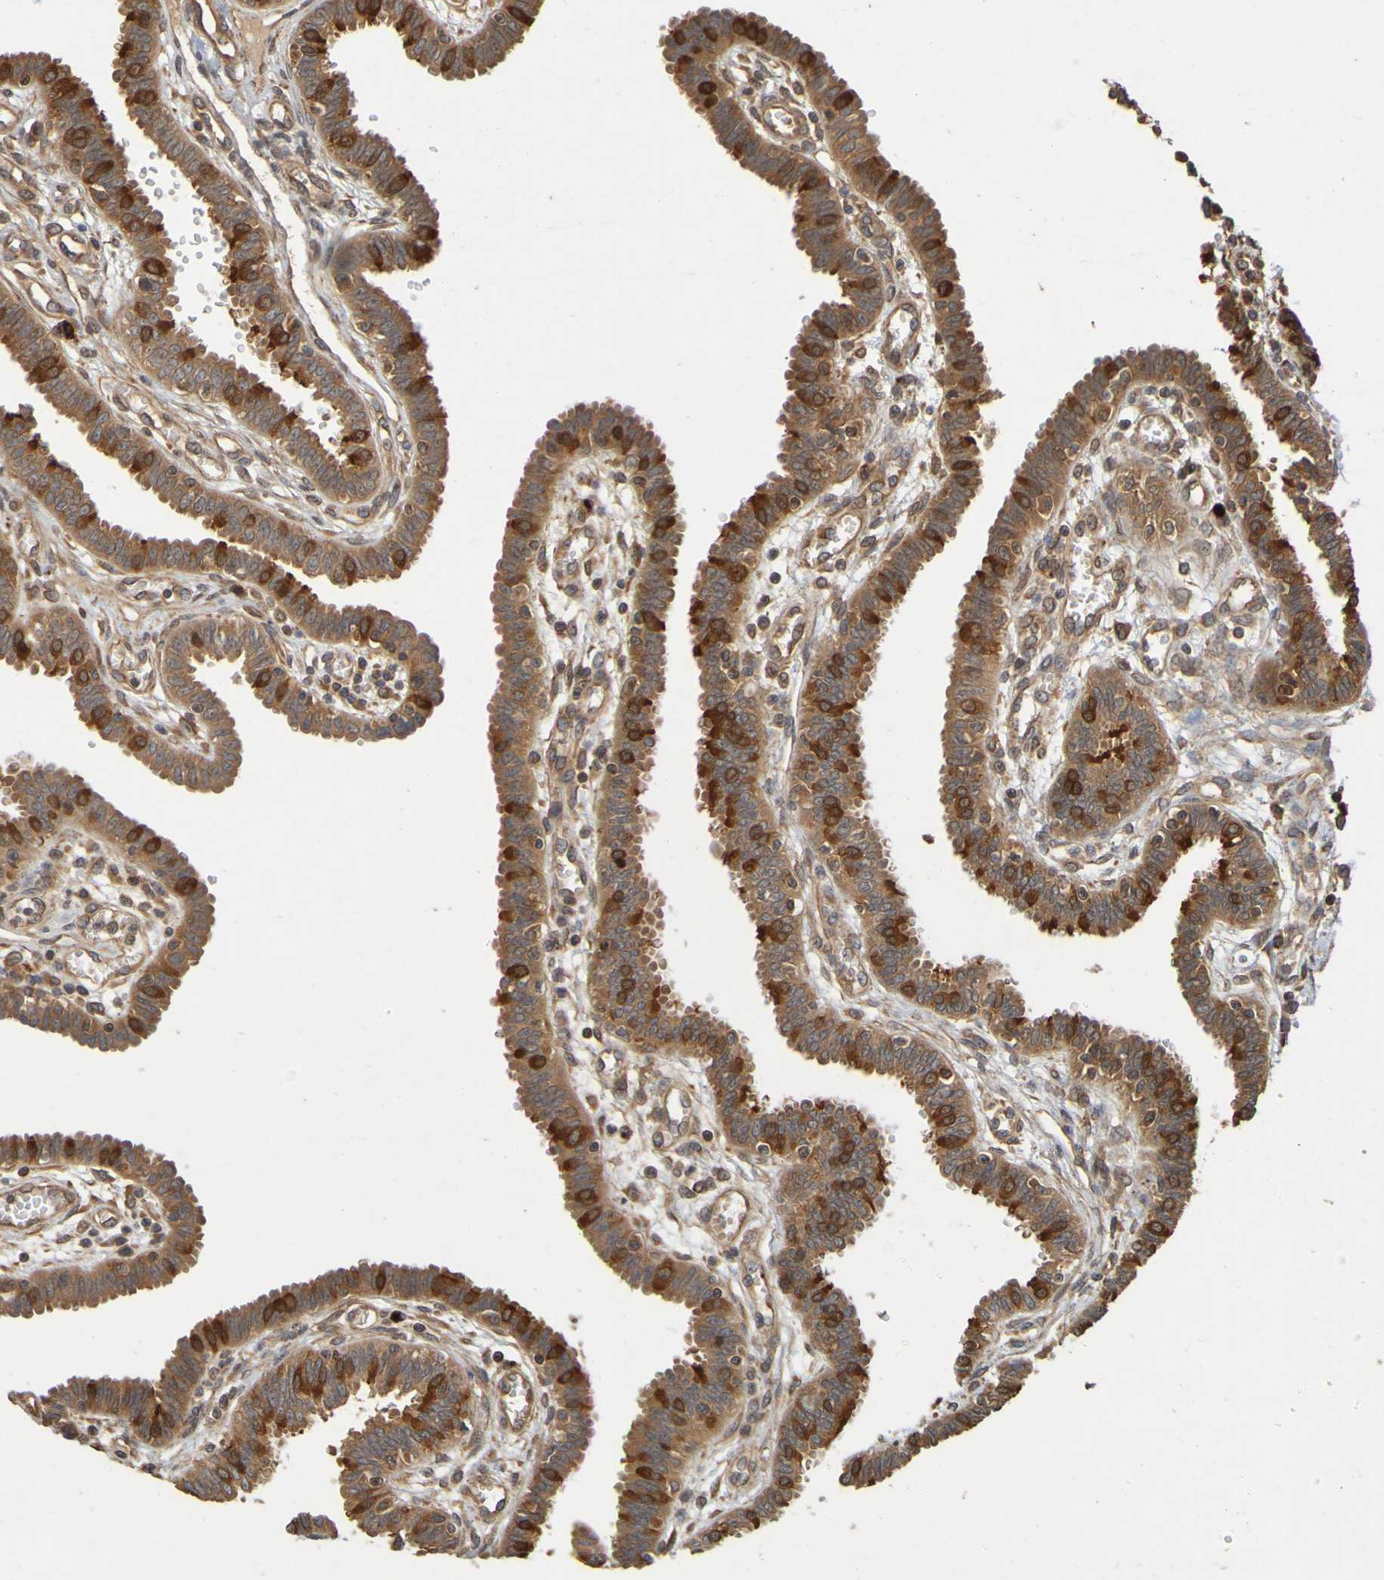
{"staining": {"intensity": "strong", "quantity": ">75%", "location": "cytoplasmic/membranous"}, "tissue": "fallopian tube", "cell_type": "Glandular cells", "image_type": "normal", "snomed": [{"axis": "morphology", "description": "Normal tissue, NOS"}, {"axis": "topography", "description": "Fallopian tube"}], "caption": "Fallopian tube stained with DAB (3,3'-diaminobenzidine) immunohistochemistry (IHC) exhibits high levels of strong cytoplasmic/membranous positivity in approximately >75% of glandular cells.", "gene": "OCRL", "patient": {"sex": "female", "age": 32}}